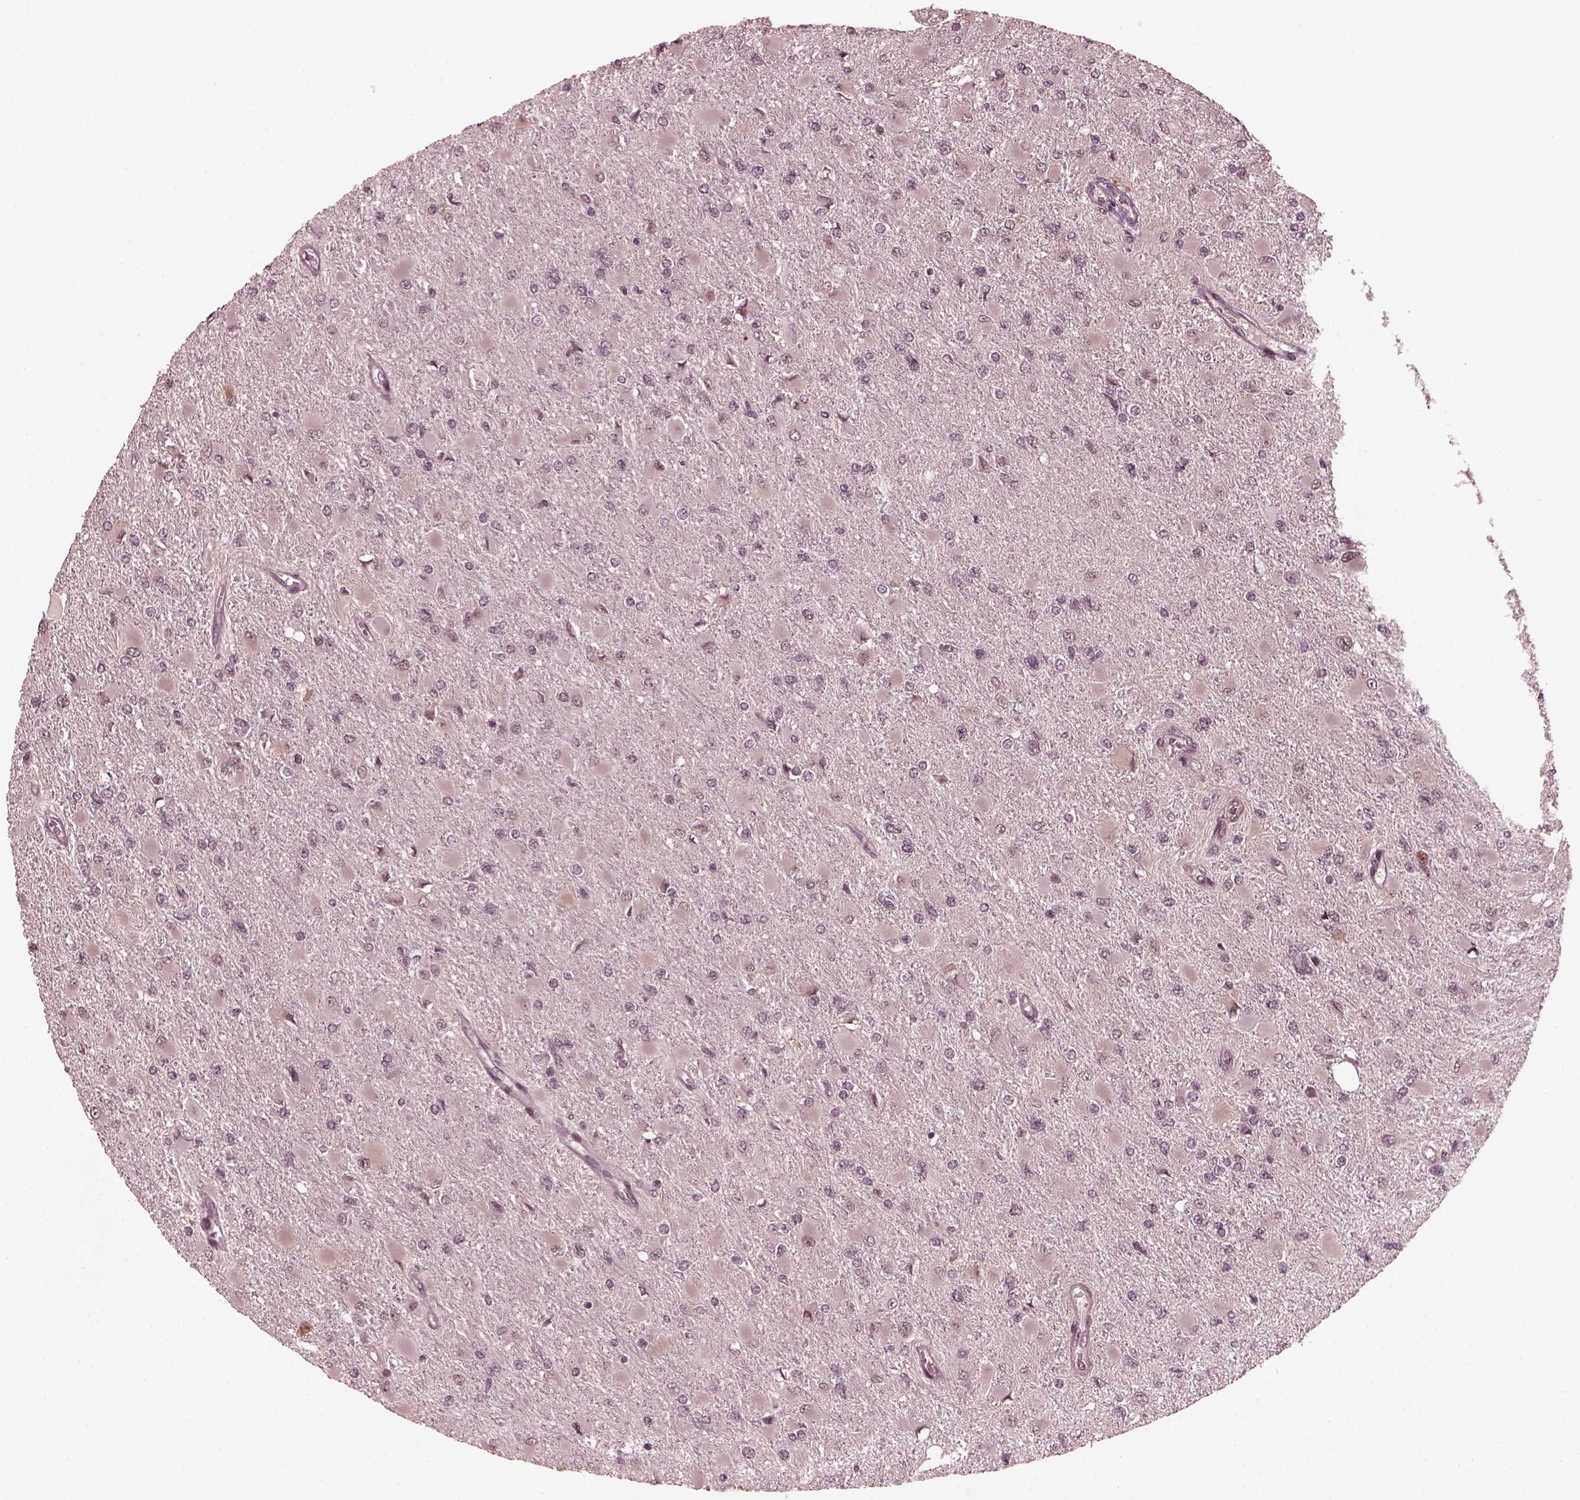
{"staining": {"intensity": "negative", "quantity": "none", "location": "none"}, "tissue": "glioma", "cell_type": "Tumor cells", "image_type": "cancer", "snomed": [{"axis": "morphology", "description": "Glioma, malignant, High grade"}, {"axis": "topography", "description": "Cerebral cortex"}], "caption": "Immunohistochemistry (IHC) micrograph of human glioma stained for a protein (brown), which exhibits no expression in tumor cells.", "gene": "TRIB3", "patient": {"sex": "female", "age": 36}}